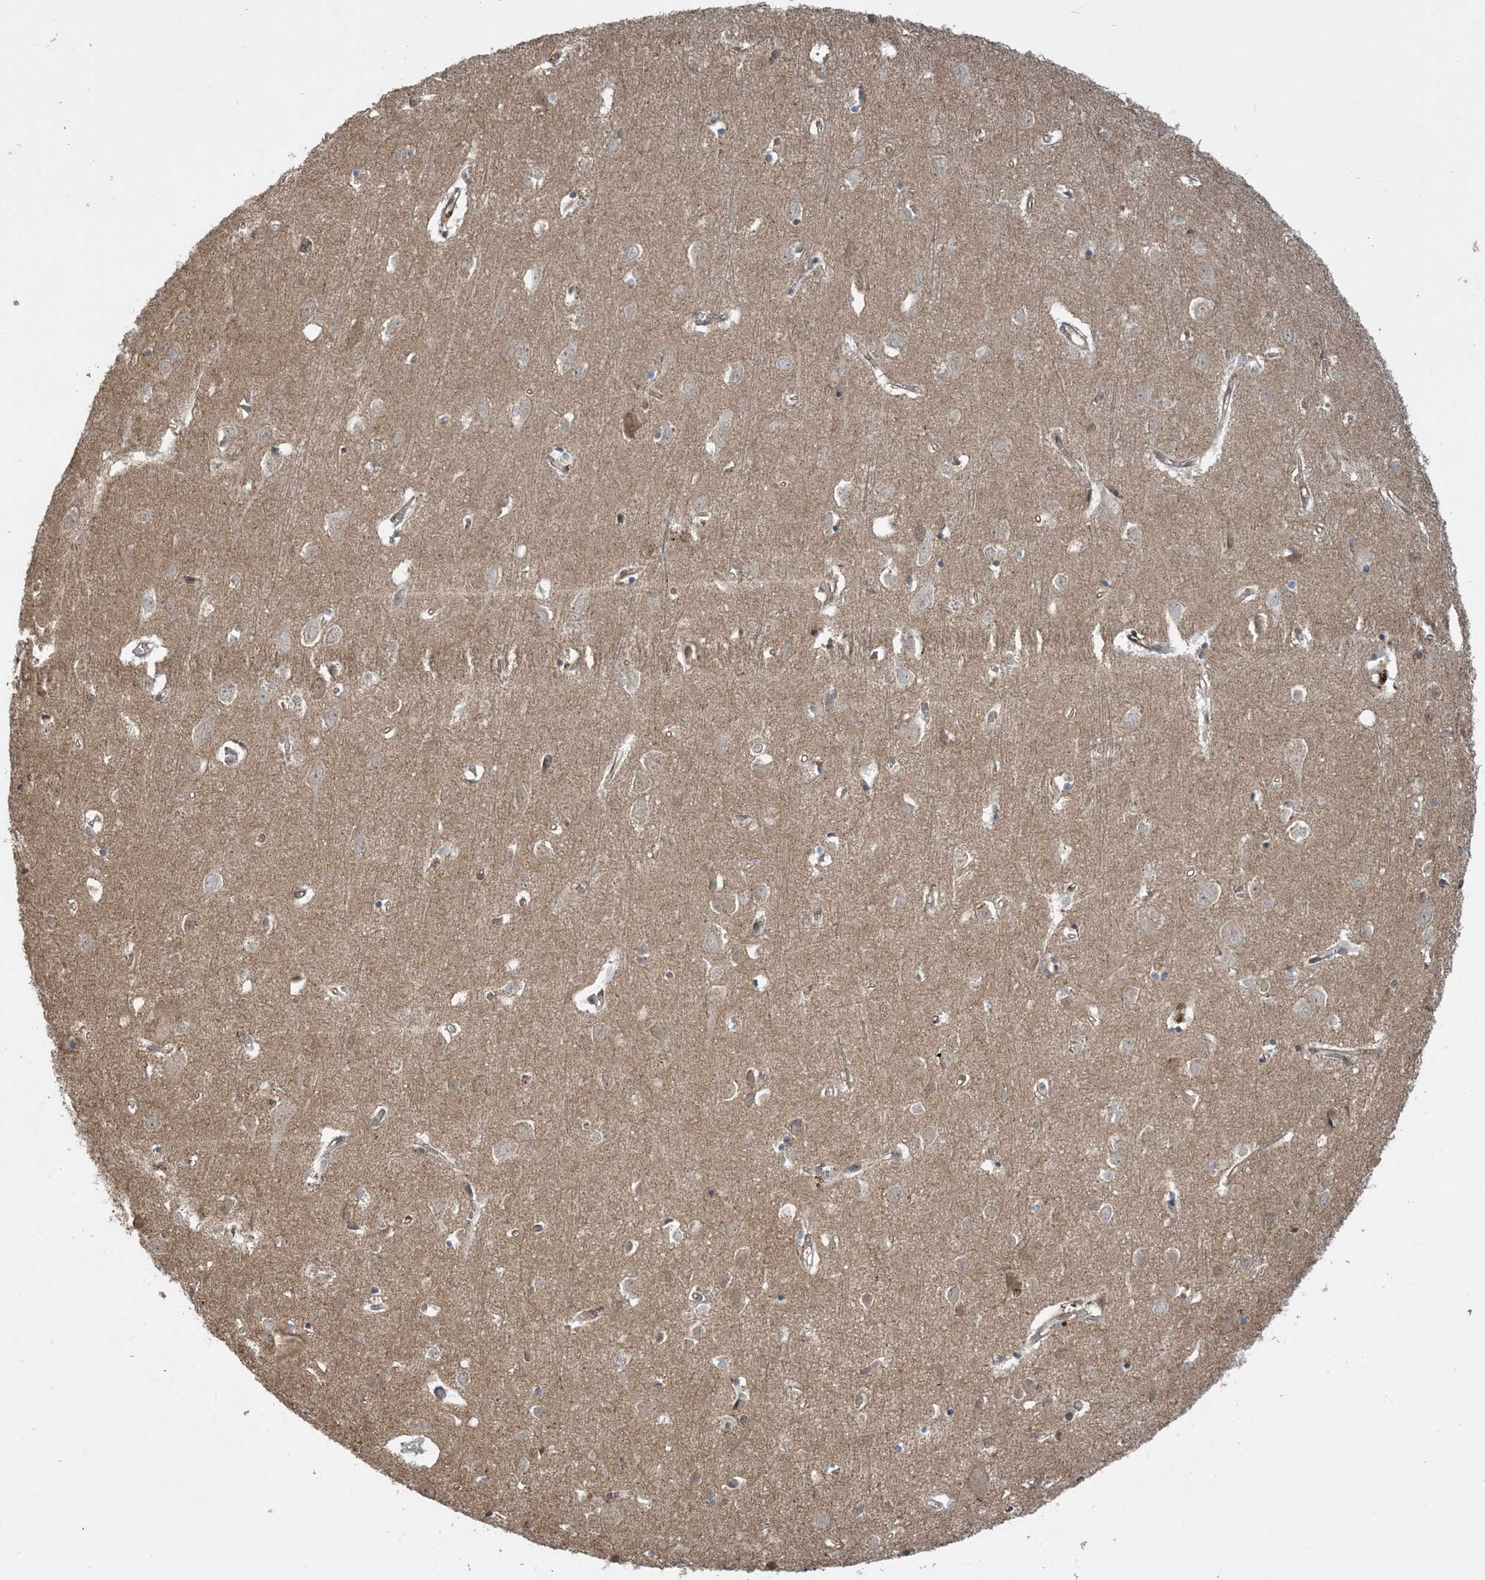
{"staining": {"intensity": "moderate", "quantity": ">75%", "location": "cytoplasmic/membranous"}, "tissue": "cerebral cortex", "cell_type": "Endothelial cells", "image_type": "normal", "snomed": [{"axis": "morphology", "description": "Normal tissue, NOS"}, {"axis": "topography", "description": "Cerebral cortex"}], "caption": "High-power microscopy captured an immunohistochemistry (IHC) histopathology image of unremarkable cerebral cortex, revealing moderate cytoplasmic/membranous positivity in about >75% of endothelial cells.", "gene": "PPM1F", "patient": {"sex": "female", "age": 64}}